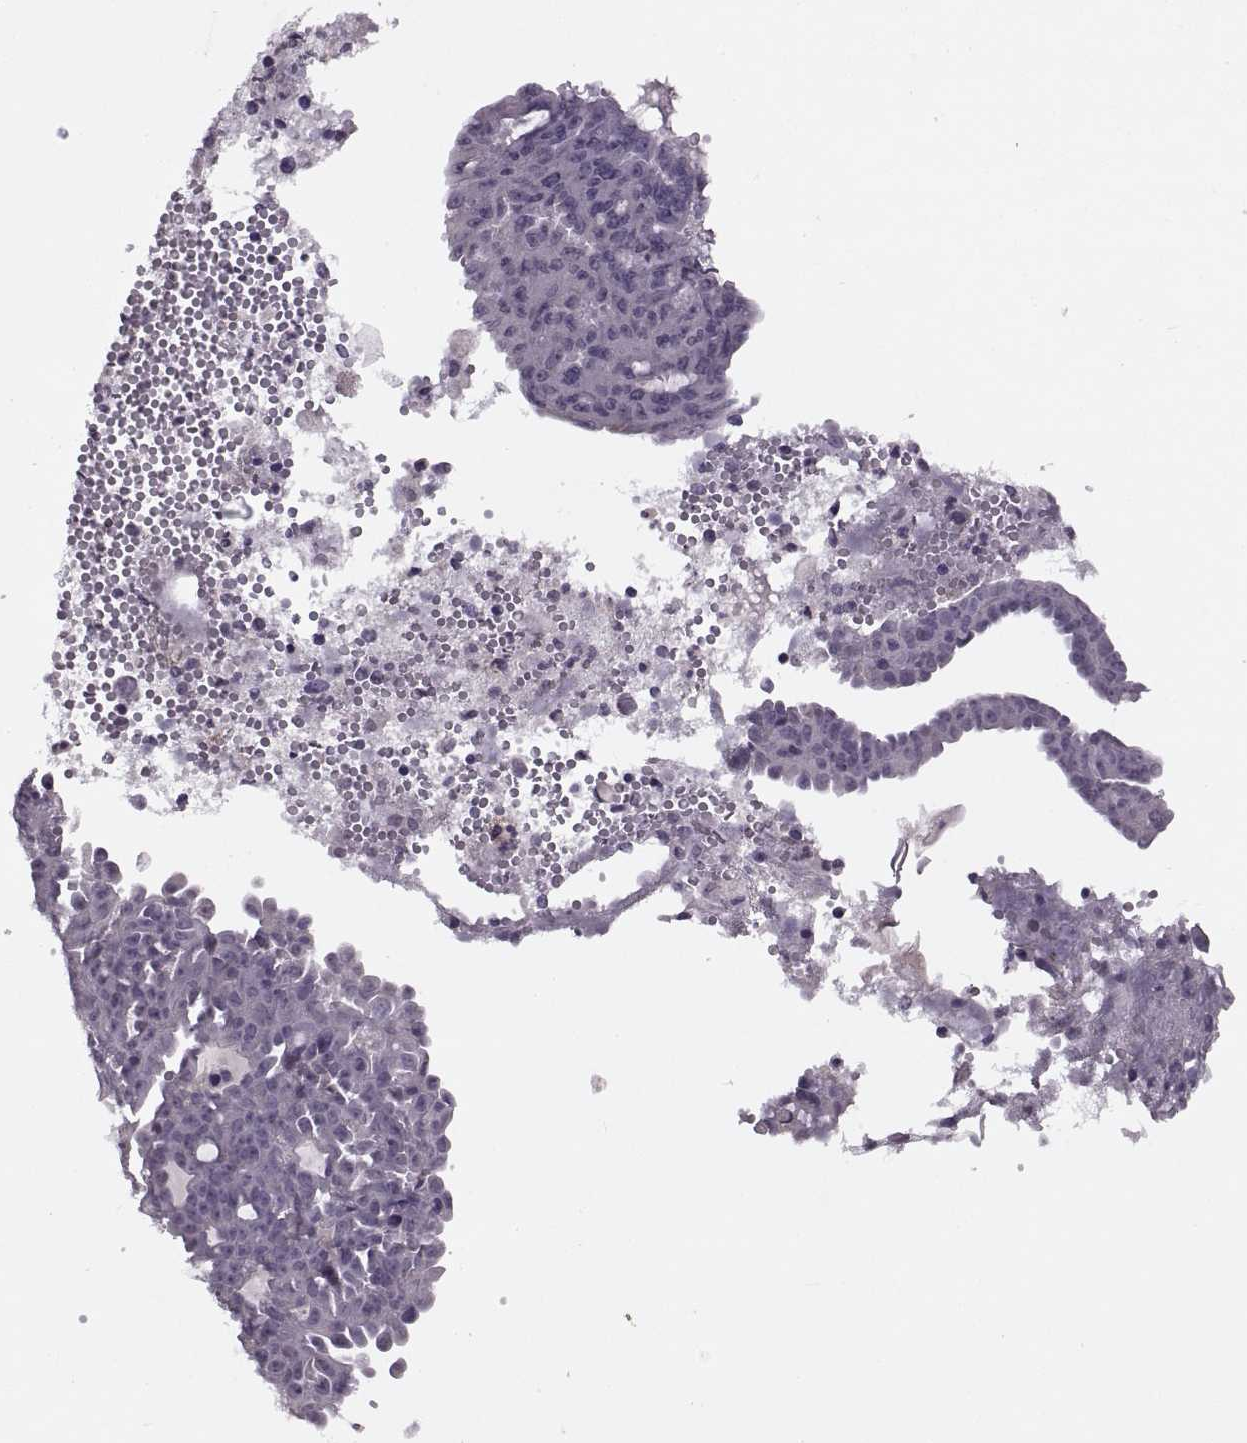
{"staining": {"intensity": "negative", "quantity": "none", "location": "none"}, "tissue": "ovarian cancer", "cell_type": "Tumor cells", "image_type": "cancer", "snomed": [{"axis": "morphology", "description": "Cystadenocarcinoma, serous, NOS"}, {"axis": "topography", "description": "Ovary"}], "caption": "Protein analysis of serous cystadenocarcinoma (ovarian) reveals no significant expression in tumor cells. (Immunohistochemistry, brightfield microscopy, high magnification).", "gene": "OTP", "patient": {"sex": "female", "age": 71}}